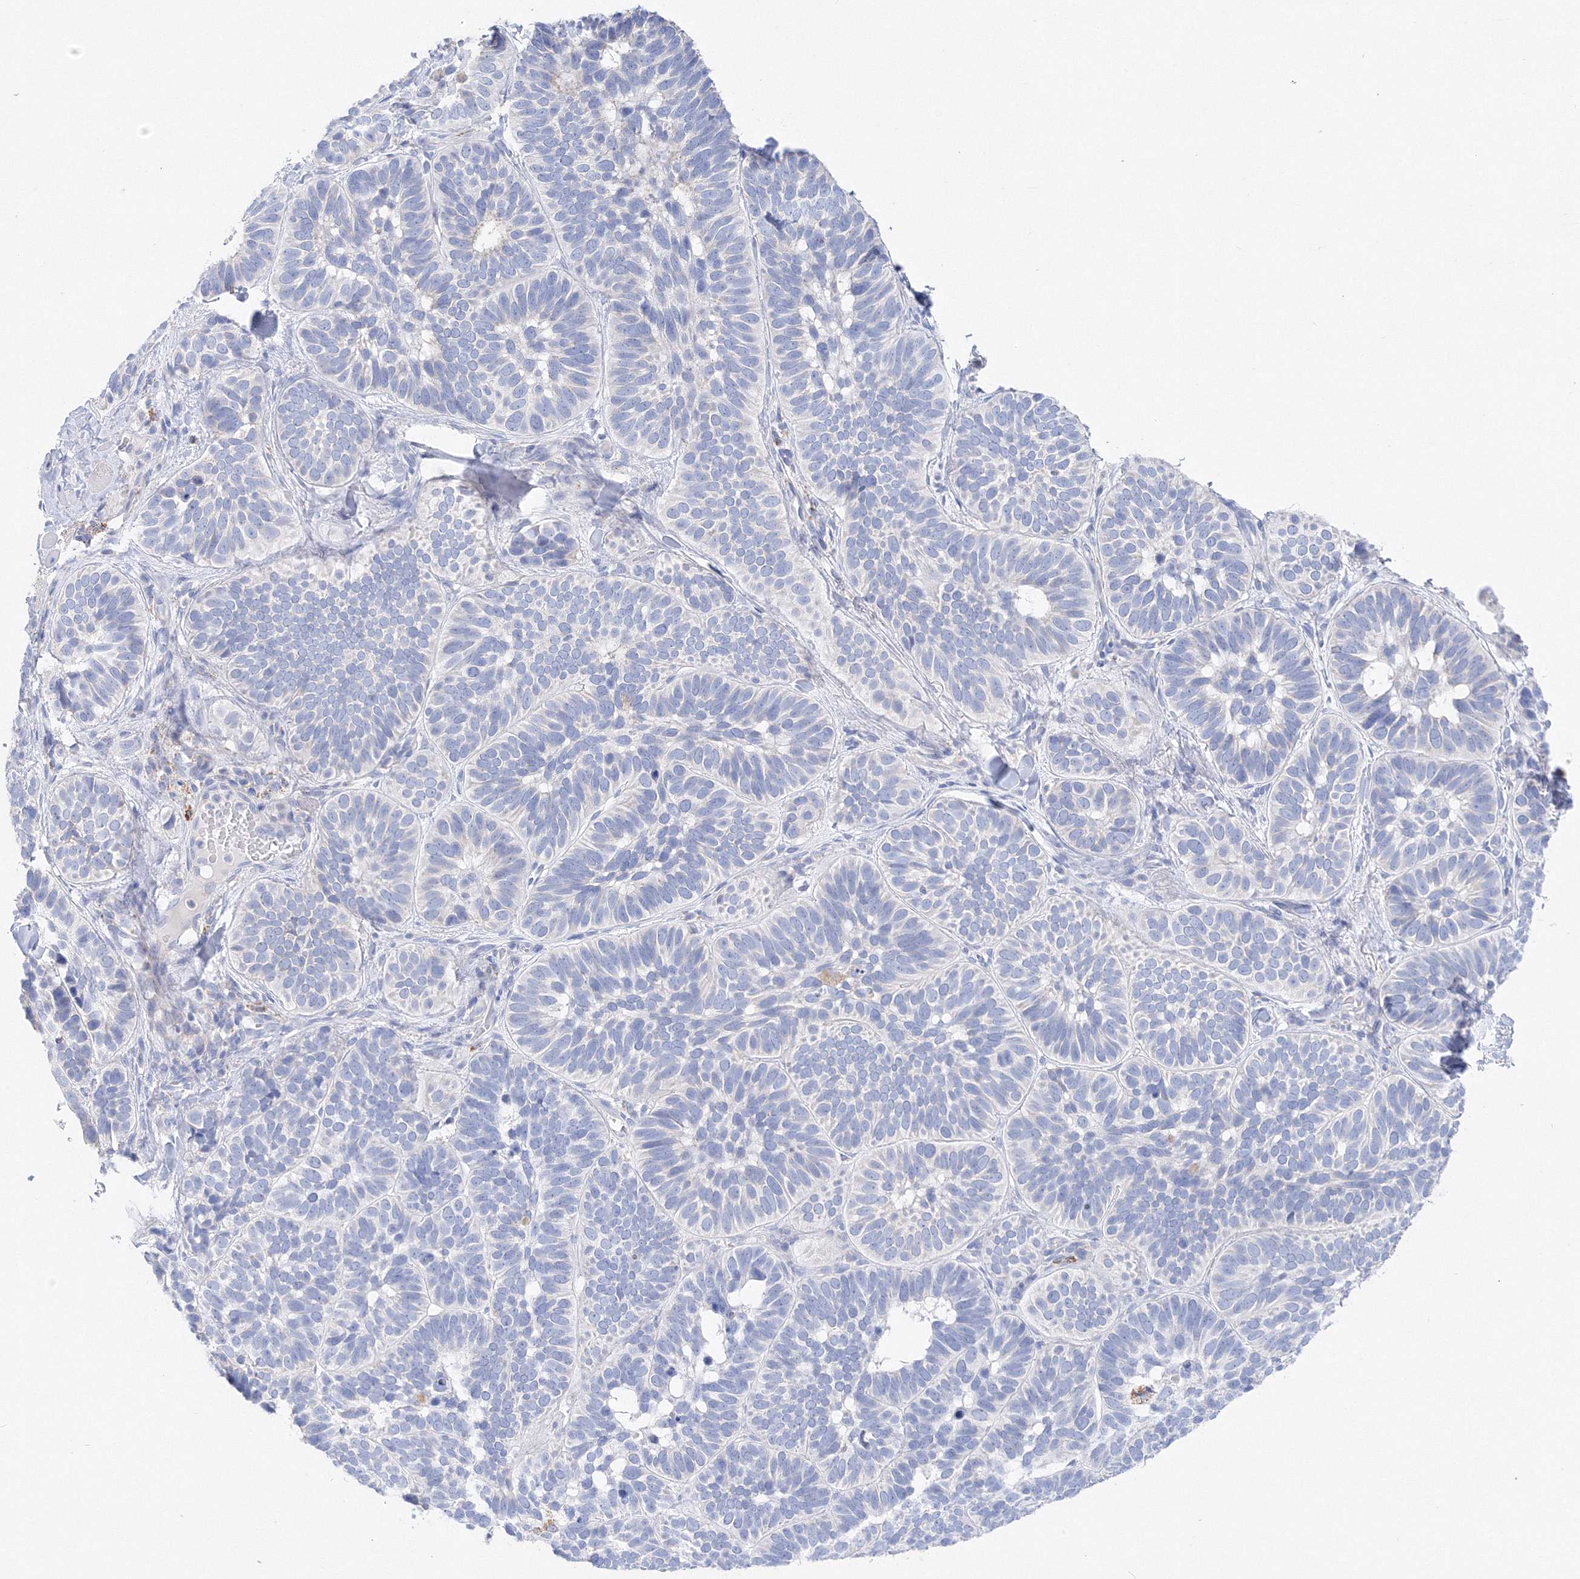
{"staining": {"intensity": "negative", "quantity": "none", "location": "none"}, "tissue": "skin cancer", "cell_type": "Tumor cells", "image_type": "cancer", "snomed": [{"axis": "morphology", "description": "Basal cell carcinoma"}, {"axis": "topography", "description": "Skin"}], "caption": "Immunohistochemistry (IHC) image of neoplastic tissue: skin cancer stained with DAB (3,3'-diaminobenzidine) exhibits no significant protein positivity in tumor cells.", "gene": "MERTK", "patient": {"sex": "male", "age": 62}}